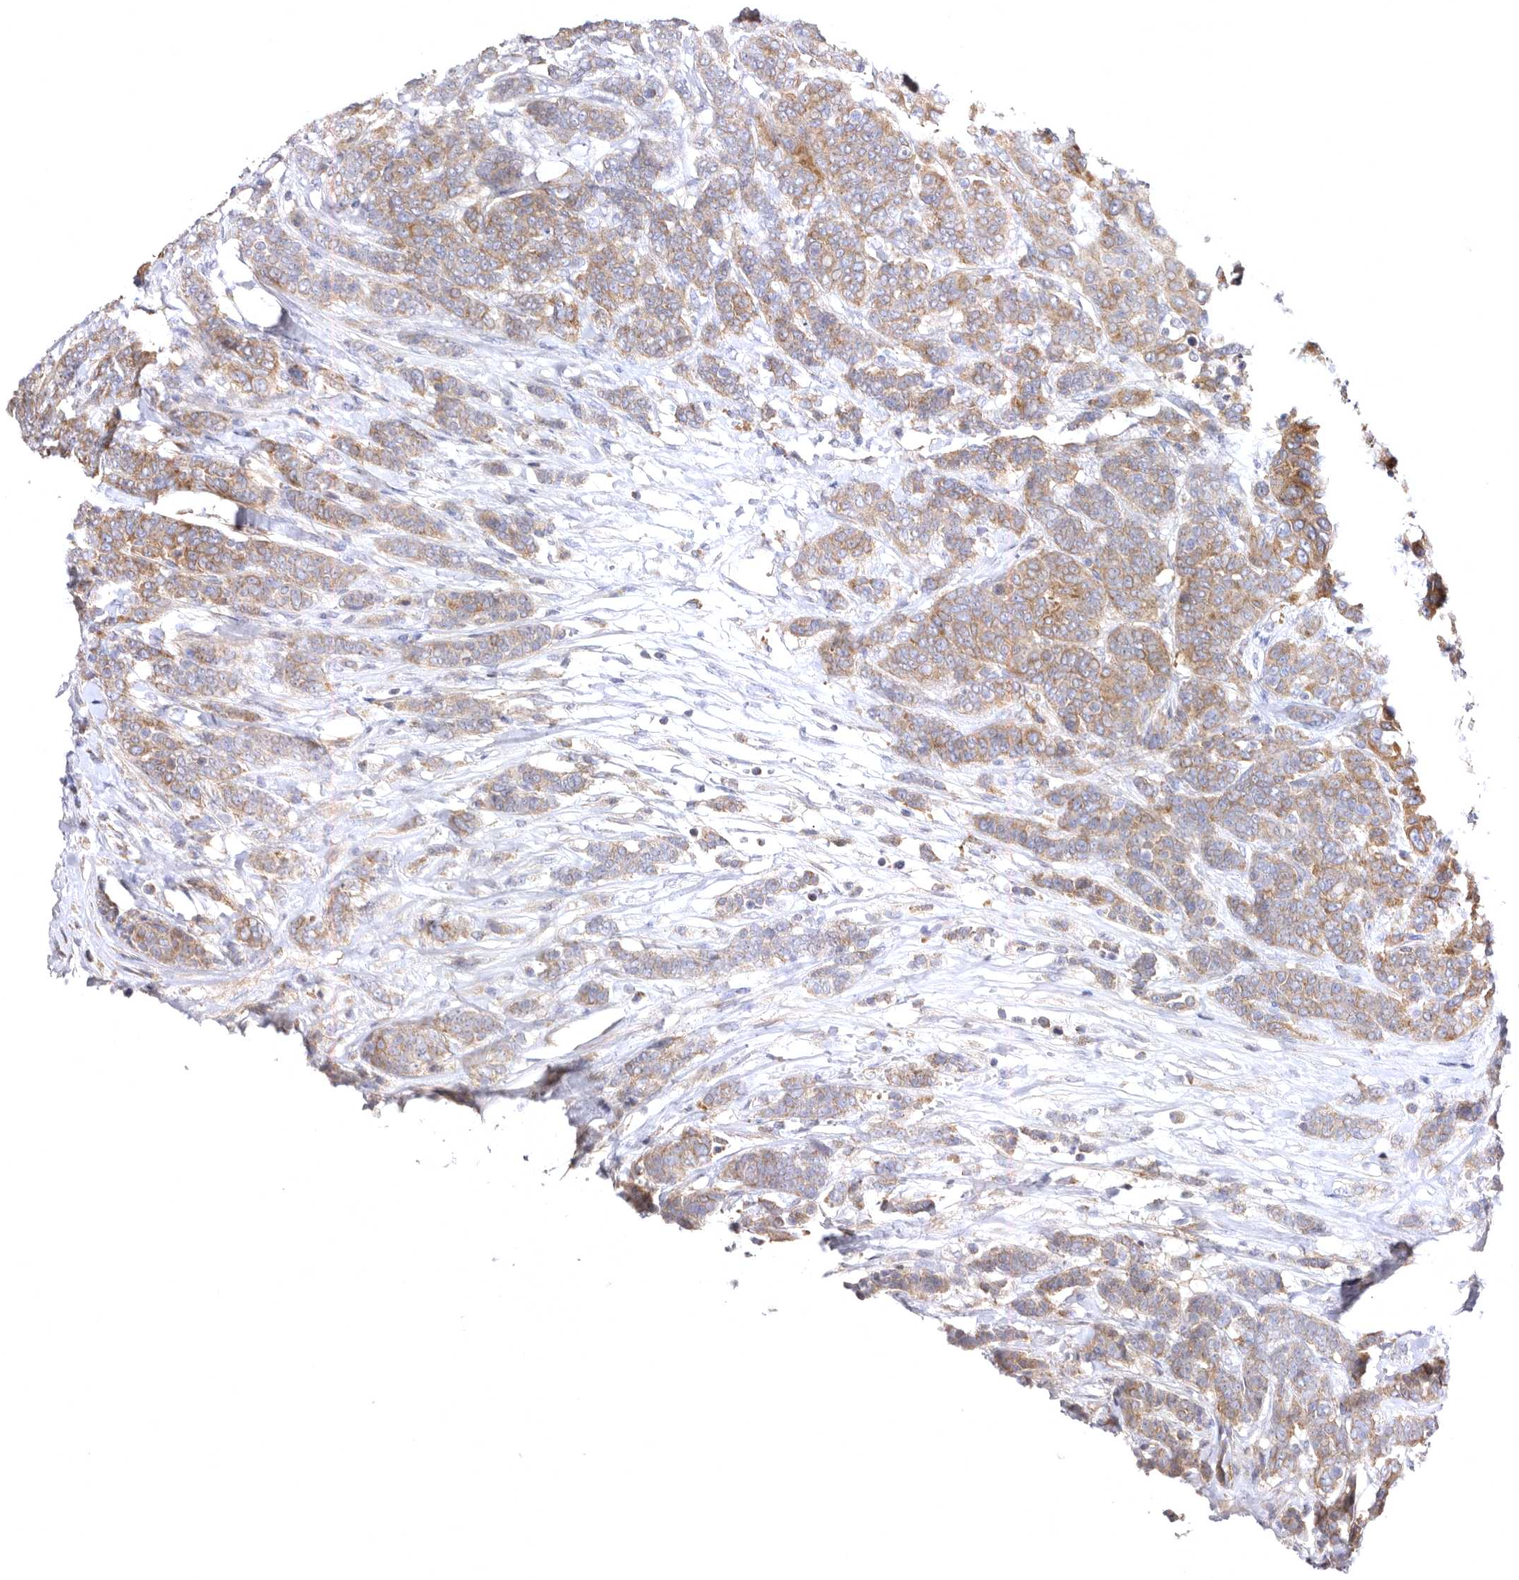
{"staining": {"intensity": "moderate", "quantity": ">75%", "location": "cytoplasmic/membranous"}, "tissue": "breast cancer", "cell_type": "Tumor cells", "image_type": "cancer", "snomed": [{"axis": "morphology", "description": "Duct carcinoma"}, {"axis": "topography", "description": "Breast"}], "caption": "An immunohistochemistry (IHC) image of neoplastic tissue is shown. Protein staining in brown shows moderate cytoplasmic/membranous positivity in breast cancer (infiltrating ductal carcinoma) within tumor cells.", "gene": "BAIAP2L1", "patient": {"sex": "female", "age": 37}}